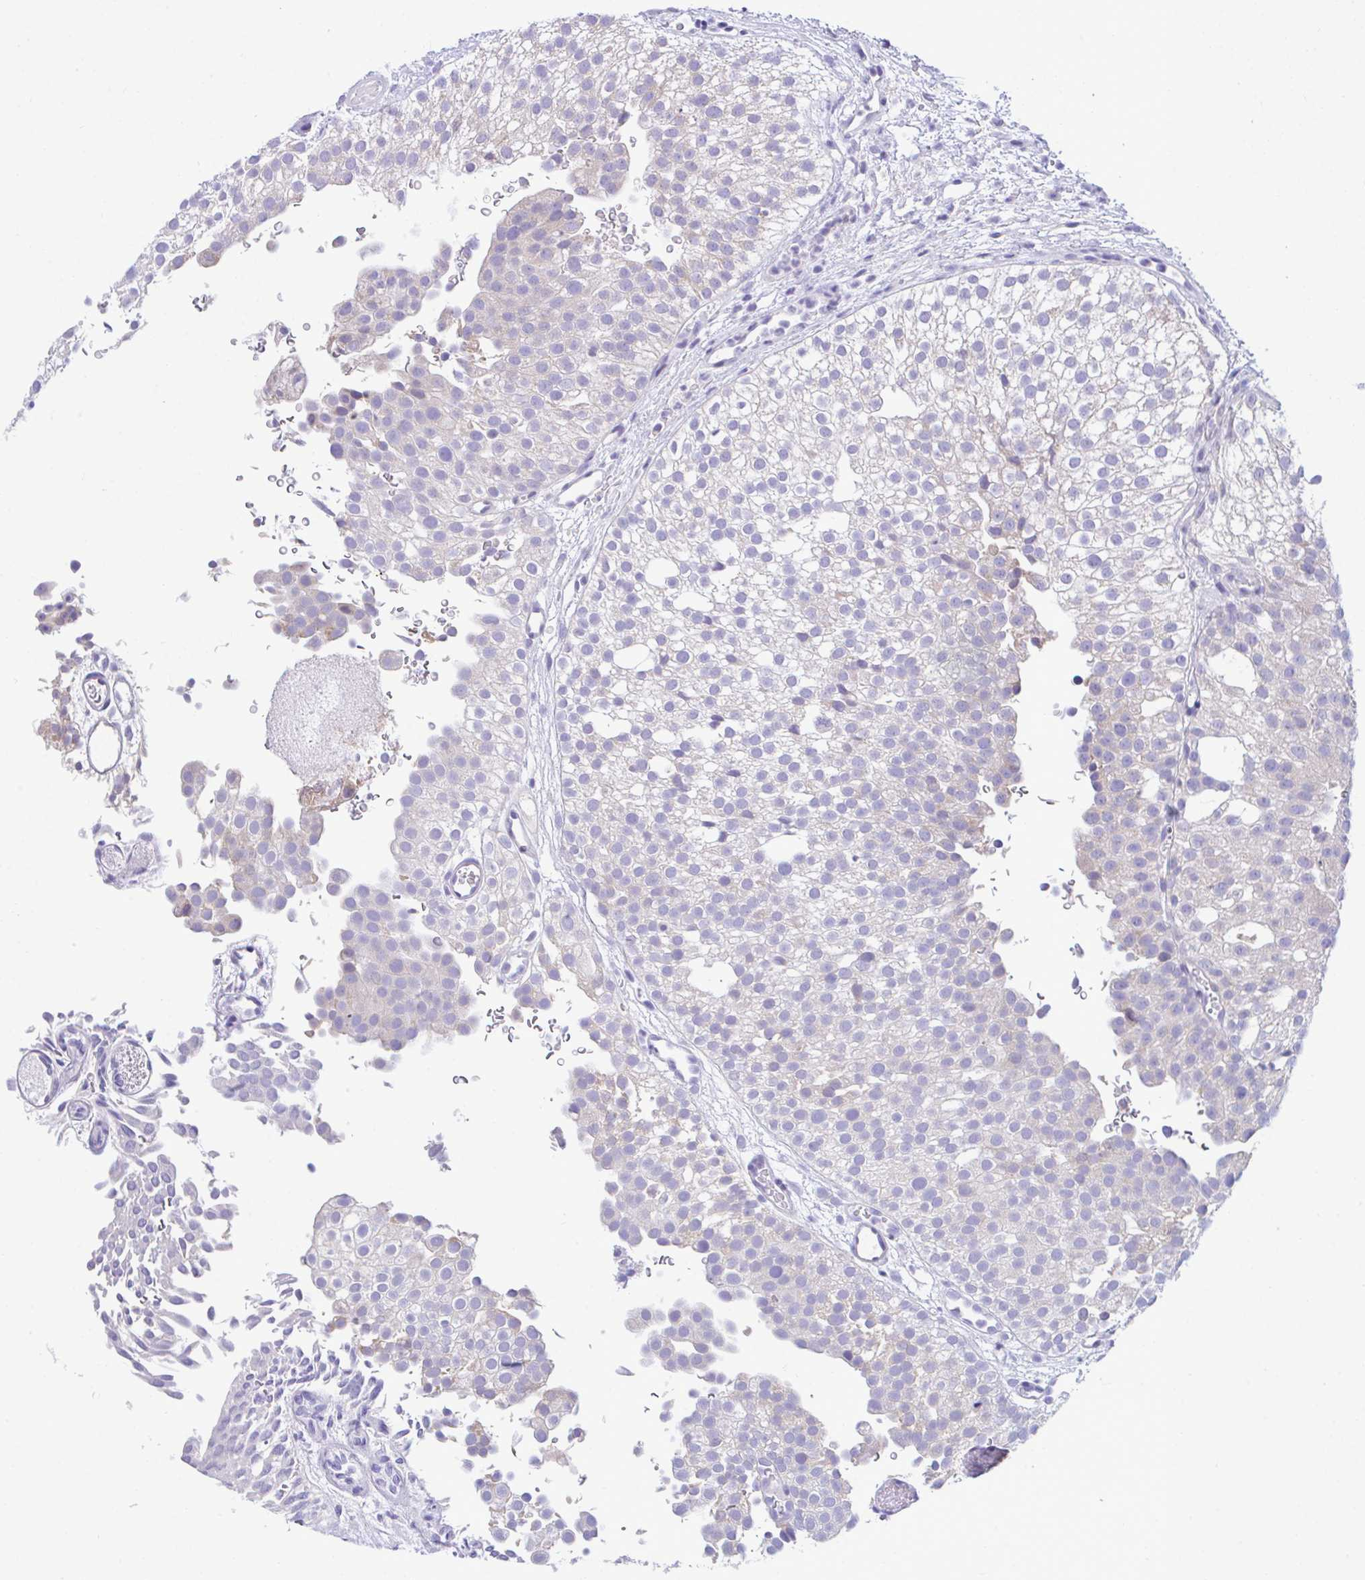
{"staining": {"intensity": "negative", "quantity": "none", "location": "none"}, "tissue": "urothelial cancer", "cell_type": "Tumor cells", "image_type": "cancer", "snomed": [{"axis": "morphology", "description": "Urothelial carcinoma, Low grade"}, {"axis": "topography", "description": "Urinary bladder"}], "caption": "Protein analysis of urothelial cancer reveals no significant staining in tumor cells.", "gene": "PIGK", "patient": {"sex": "male", "age": 78}}